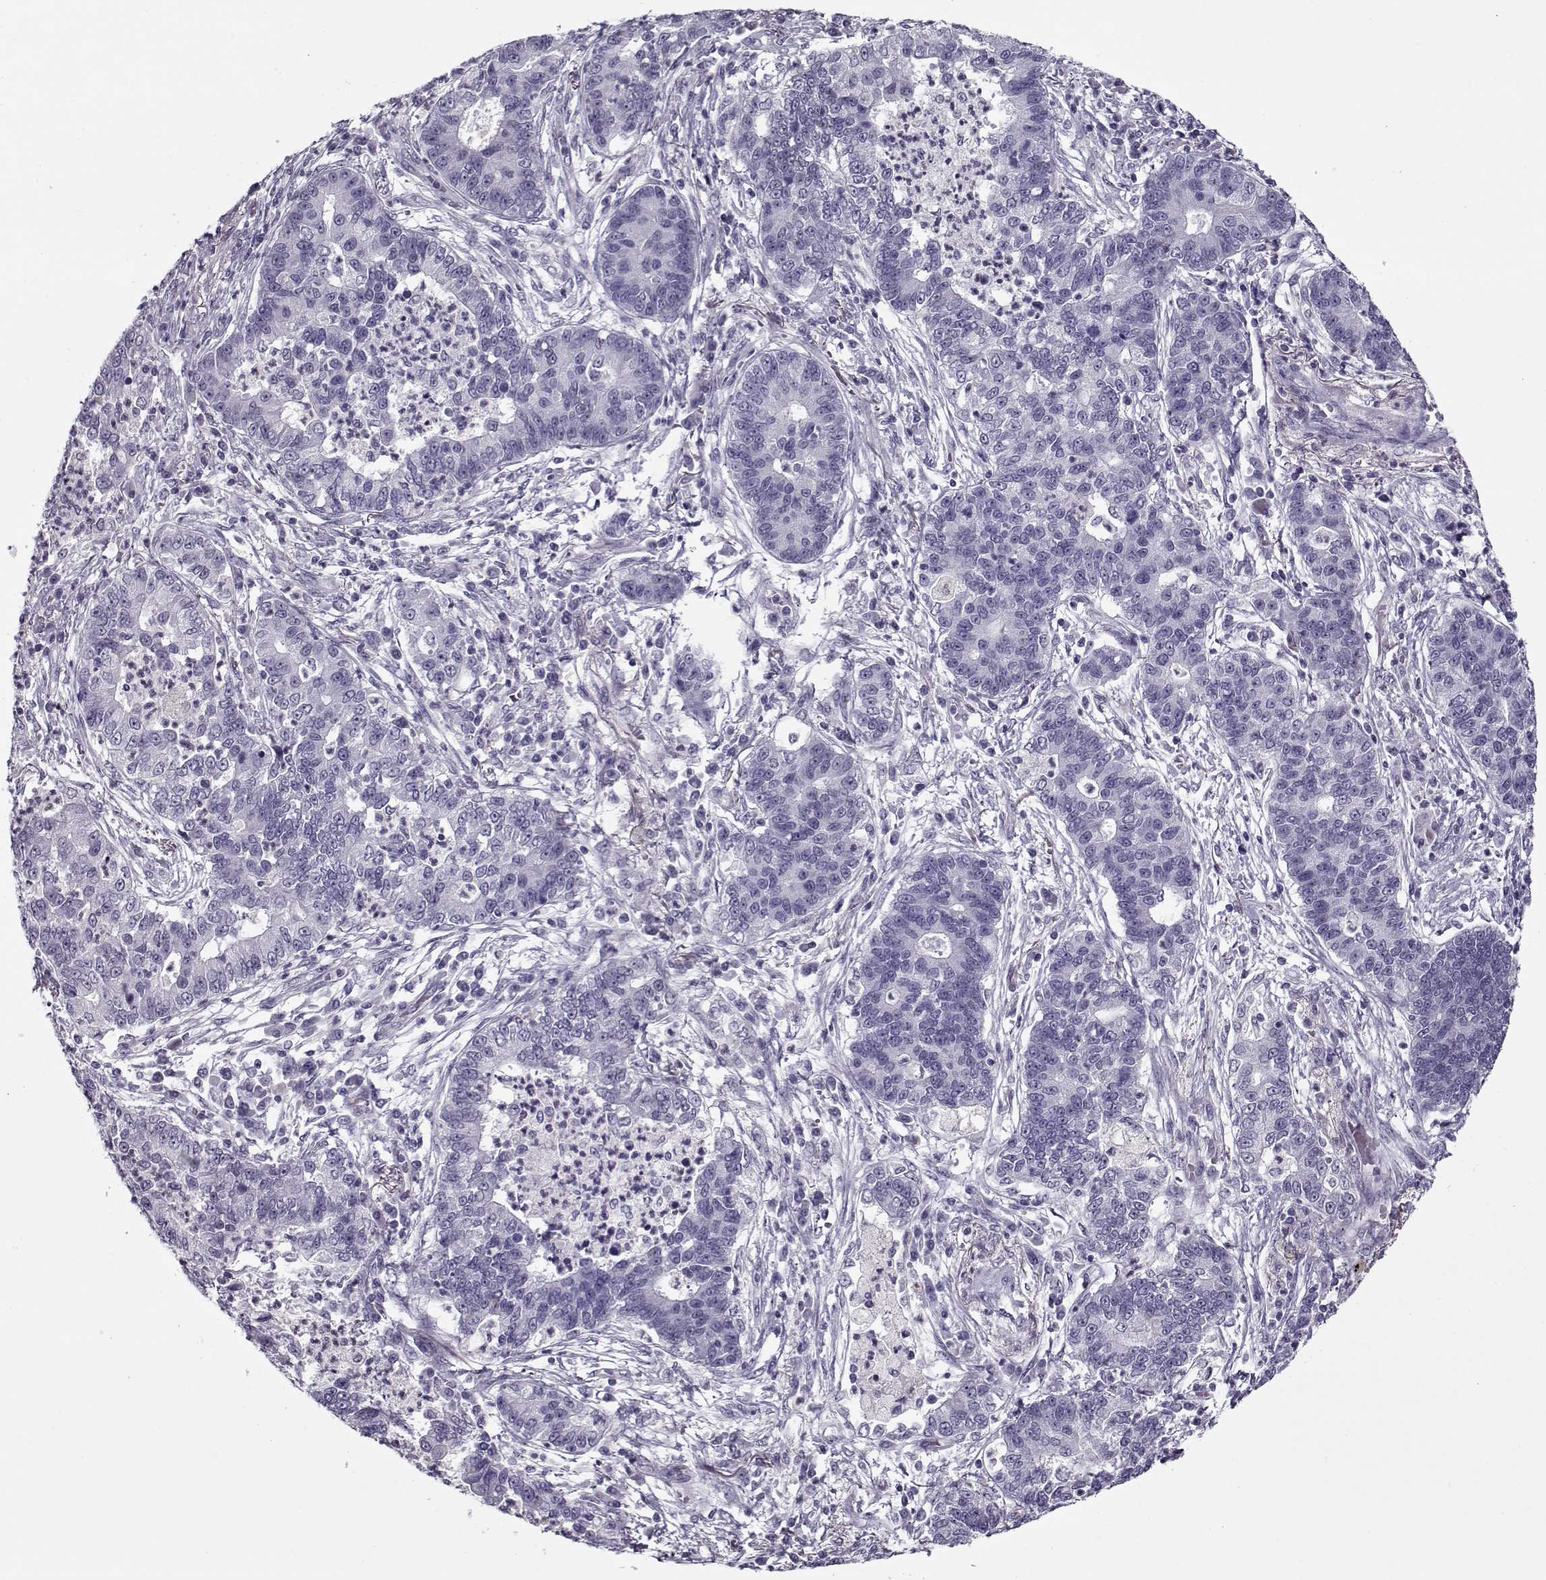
{"staining": {"intensity": "negative", "quantity": "none", "location": "none"}, "tissue": "lung cancer", "cell_type": "Tumor cells", "image_type": "cancer", "snomed": [{"axis": "morphology", "description": "Adenocarcinoma, NOS"}, {"axis": "topography", "description": "Lung"}], "caption": "Immunohistochemistry of human adenocarcinoma (lung) reveals no positivity in tumor cells.", "gene": "CIBAR1", "patient": {"sex": "female", "age": 57}}